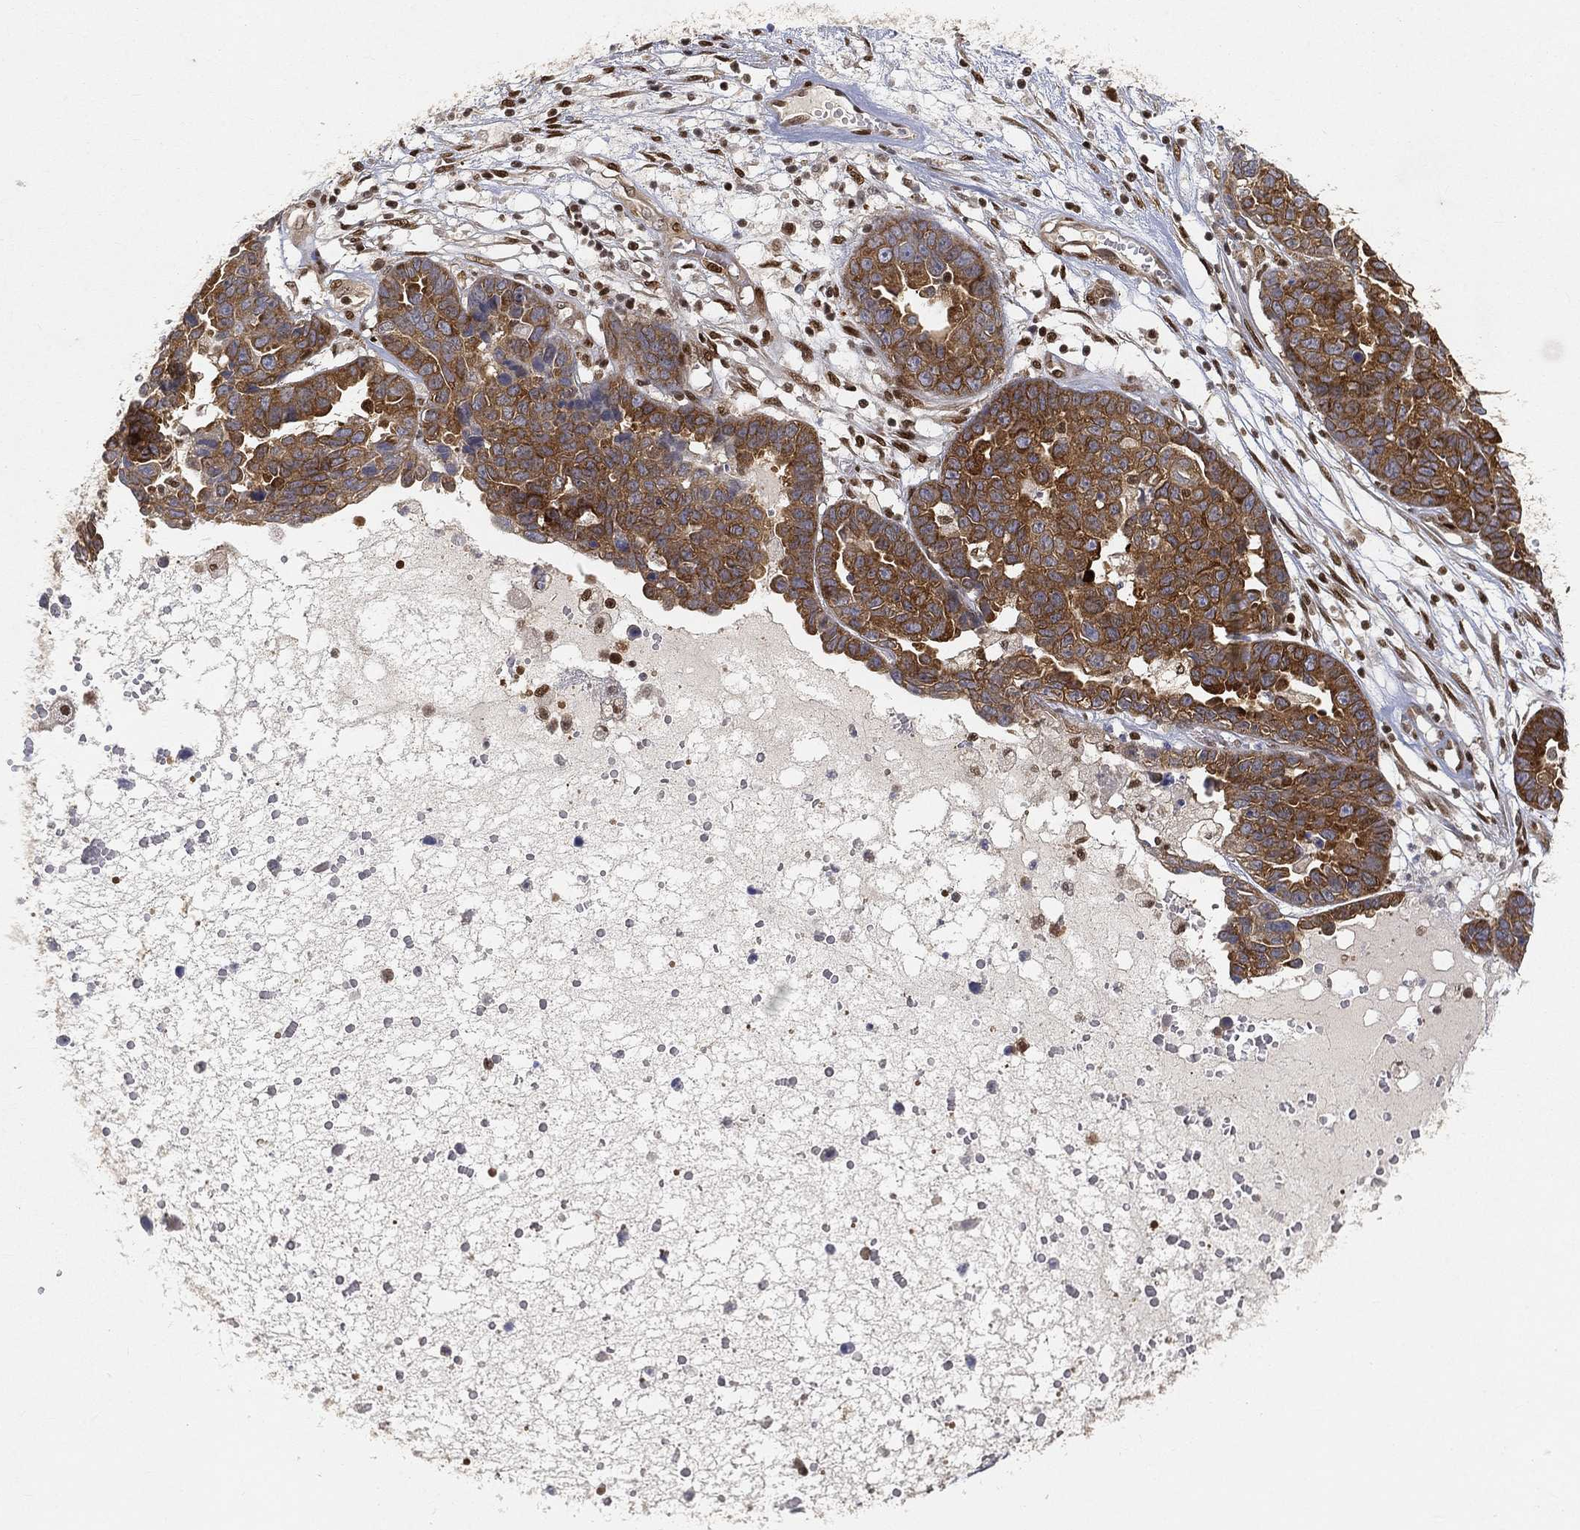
{"staining": {"intensity": "strong", "quantity": "25%-75%", "location": "cytoplasmic/membranous"}, "tissue": "ovarian cancer", "cell_type": "Tumor cells", "image_type": "cancer", "snomed": [{"axis": "morphology", "description": "Cystadenocarcinoma, serous, NOS"}, {"axis": "topography", "description": "Ovary"}], "caption": "Ovarian cancer stained with a protein marker demonstrates strong staining in tumor cells.", "gene": "CRTC3", "patient": {"sex": "female", "age": 87}}